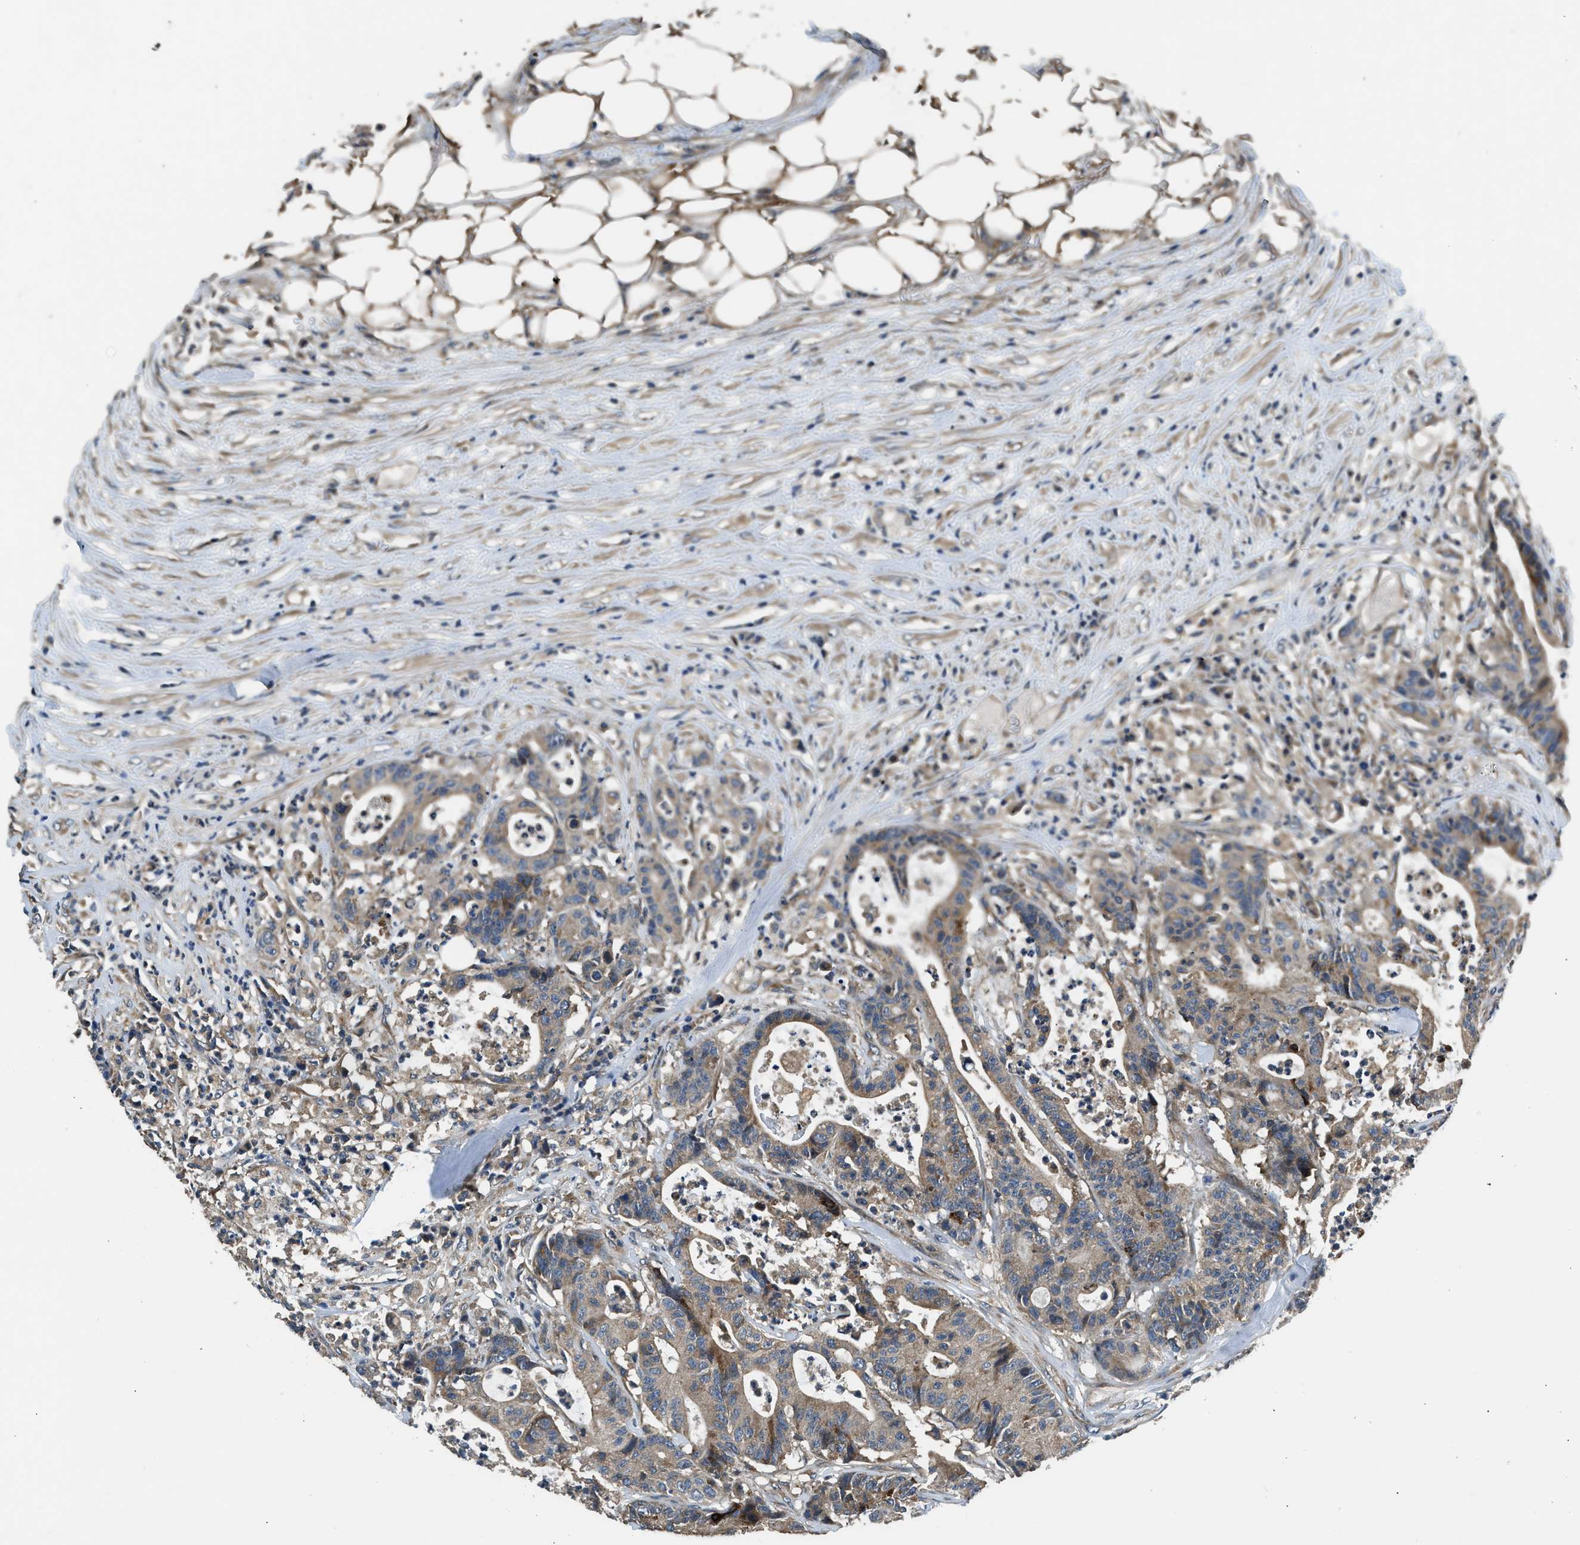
{"staining": {"intensity": "moderate", "quantity": ">75%", "location": "cytoplasmic/membranous"}, "tissue": "colorectal cancer", "cell_type": "Tumor cells", "image_type": "cancer", "snomed": [{"axis": "morphology", "description": "Adenocarcinoma, NOS"}, {"axis": "topography", "description": "Colon"}], "caption": "Tumor cells exhibit medium levels of moderate cytoplasmic/membranous positivity in about >75% of cells in human adenocarcinoma (colorectal).", "gene": "IL3RA", "patient": {"sex": "female", "age": 84}}